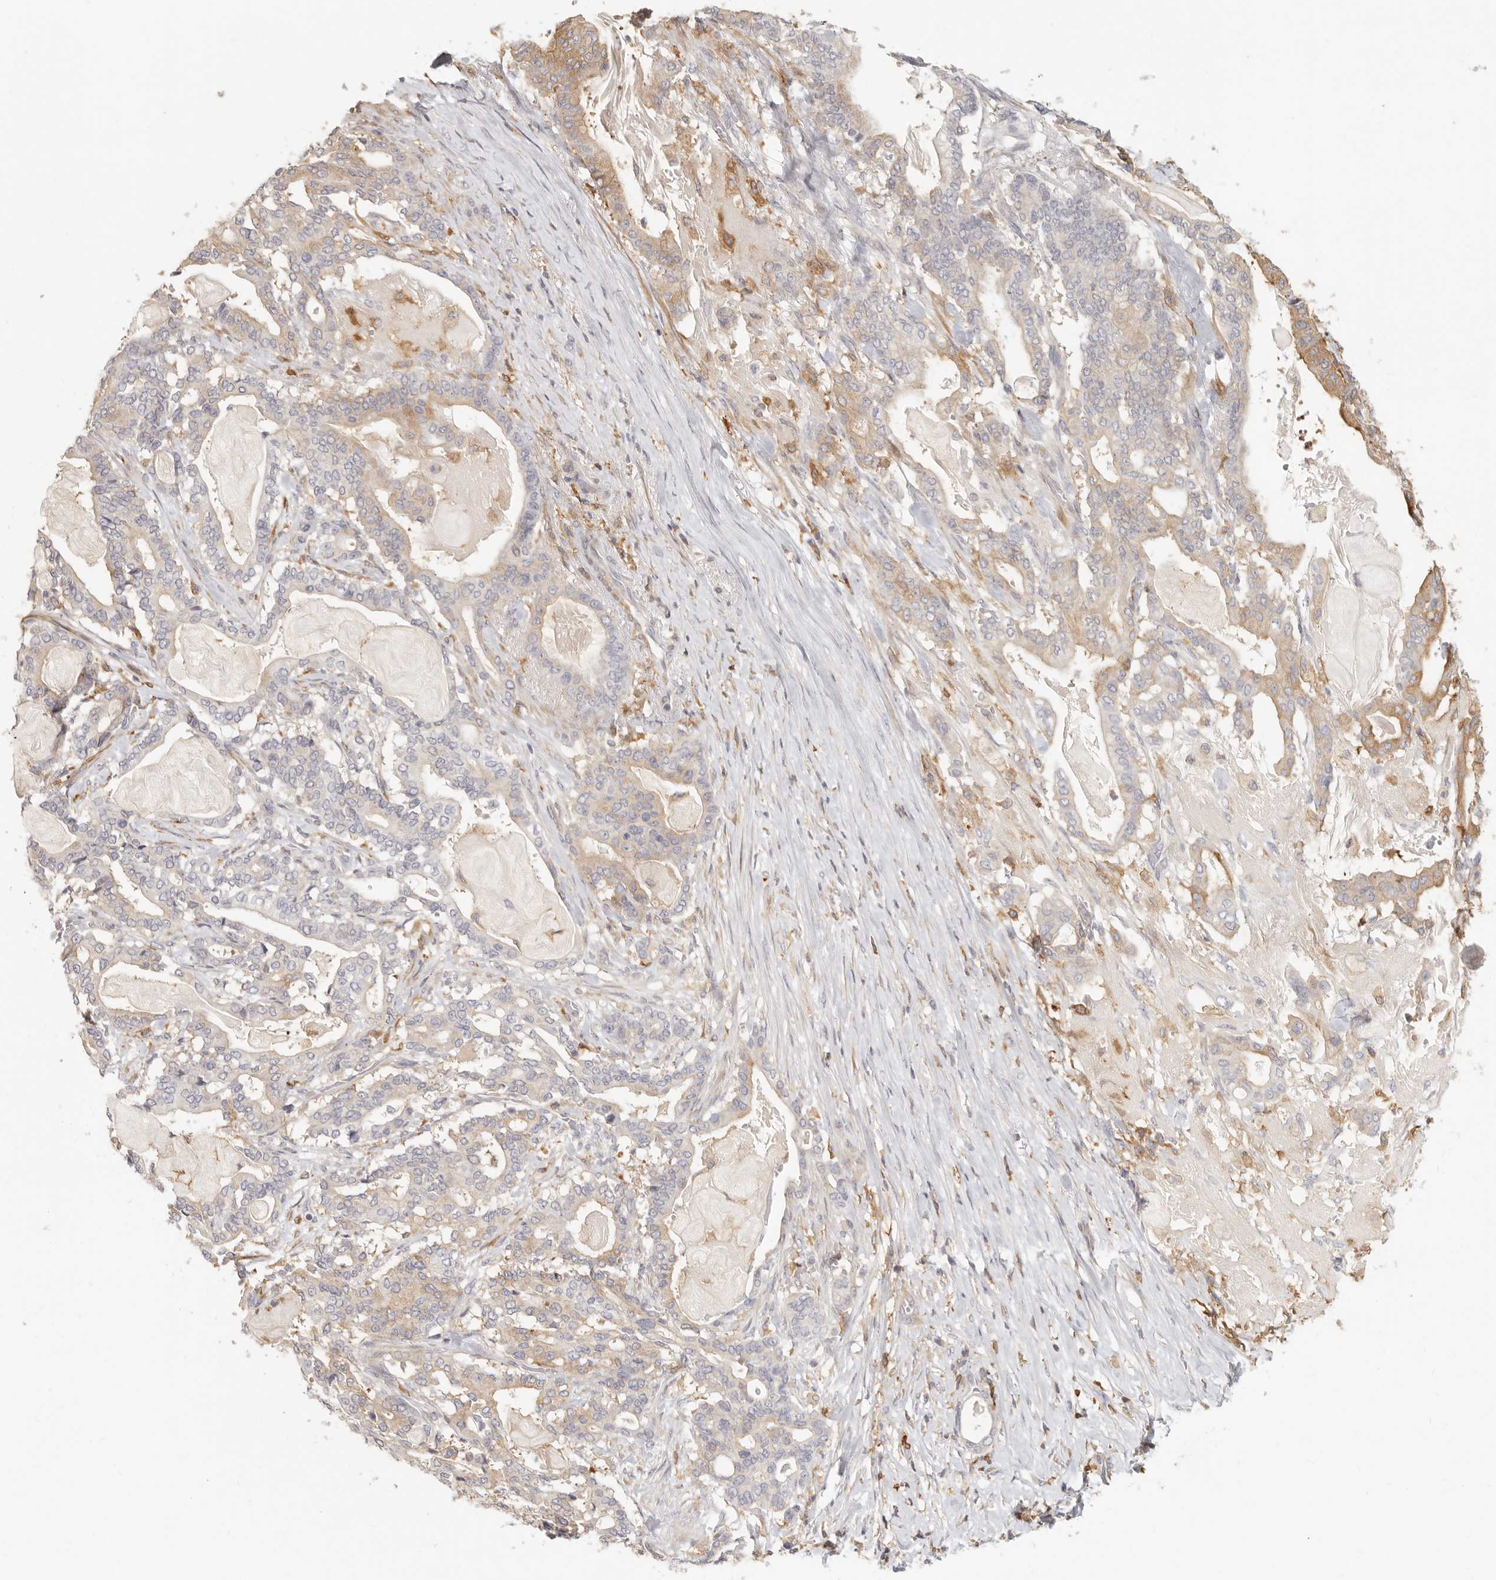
{"staining": {"intensity": "moderate", "quantity": "<25%", "location": "cytoplasmic/membranous"}, "tissue": "pancreatic cancer", "cell_type": "Tumor cells", "image_type": "cancer", "snomed": [{"axis": "morphology", "description": "Adenocarcinoma, NOS"}, {"axis": "topography", "description": "Pancreas"}], "caption": "This is an image of immunohistochemistry staining of pancreatic cancer, which shows moderate positivity in the cytoplasmic/membranous of tumor cells.", "gene": "NIBAN1", "patient": {"sex": "male", "age": 63}}